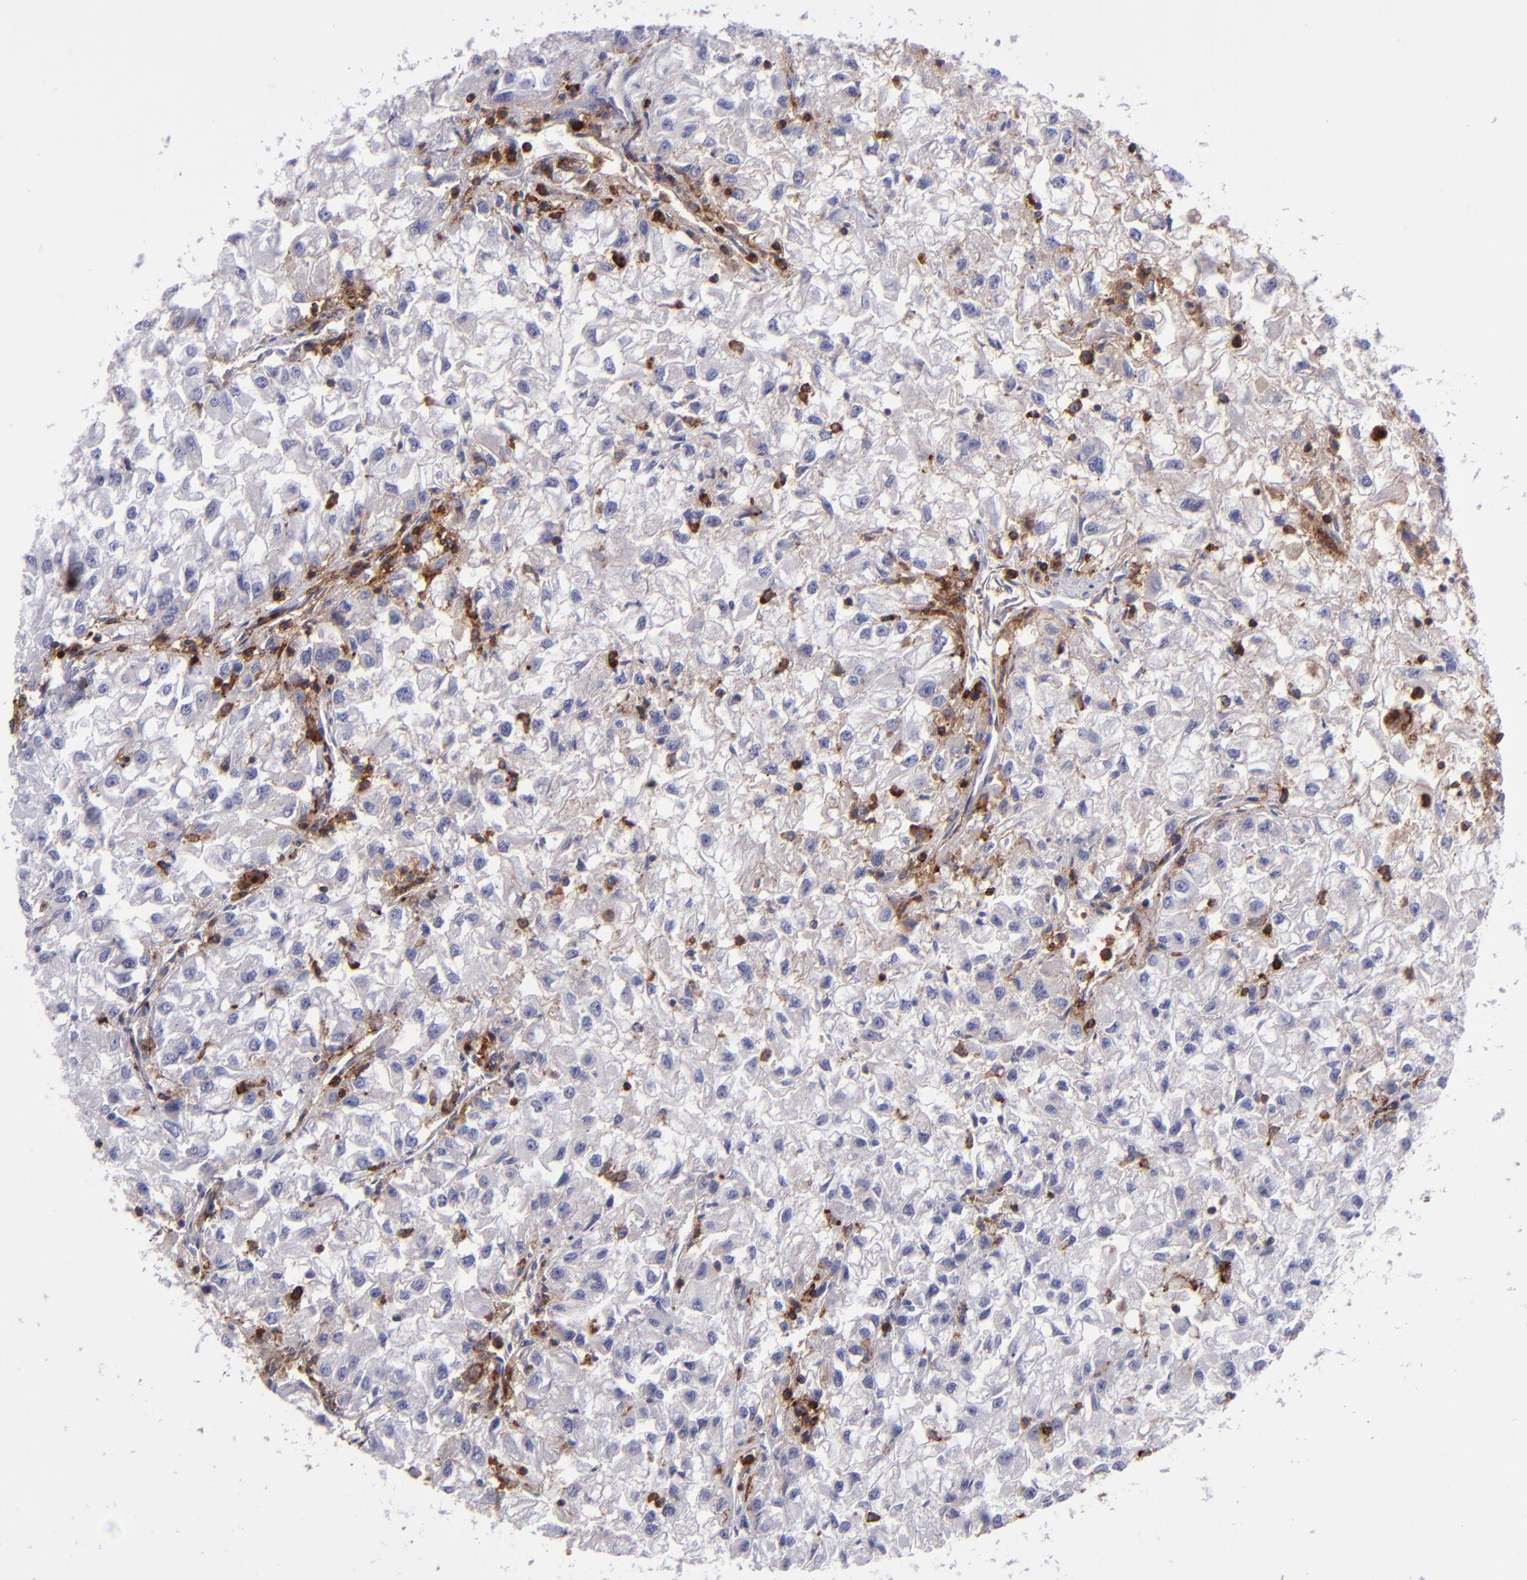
{"staining": {"intensity": "negative", "quantity": "none", "location": "none"}, "tissue": "renal cancer", "cell_type": "Tumor cells", "image_type": "cancer", "snomed": [{"axis": "morphology", "description": "Adenocarcinoma, NOS"}, {"axis": "topography", "description": "Kidney"}], "caption": "Adenocarcinoma (renal) stained for a protein using IHC demonstrates no staining tumor cells.", "gene": "ICAM3", "patient": {"sex": "male", "age": 59}}